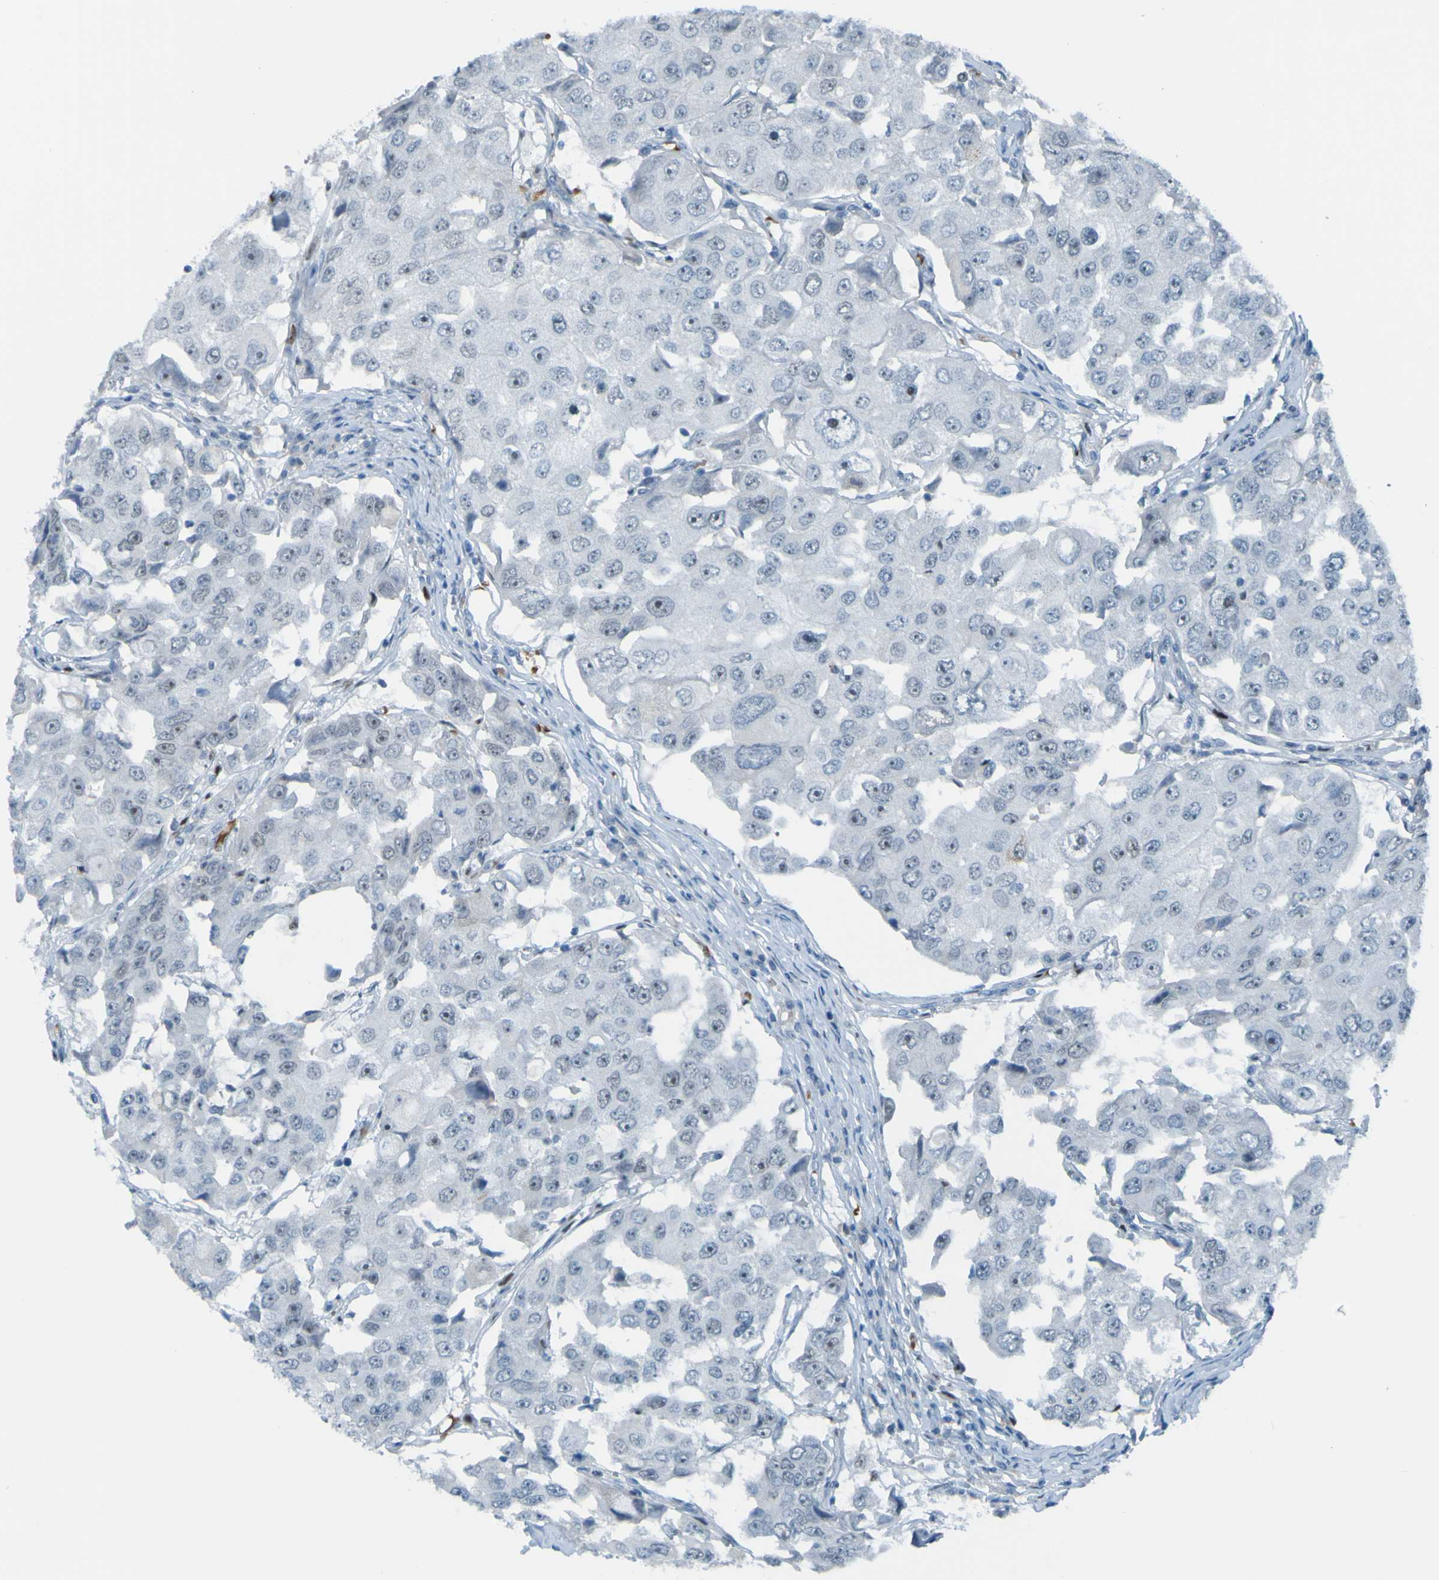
{"staining": {"intensity": "negative", "quantity": "none", "location": "none"}, "tissue": "breast cancer", "cell_type": "Tumor cells", "image_type": "cancer", "snomed": [{"axis": "morphology", "description": "Duct carcinoma"}, {"axis": "topography", "description": "Breast"}], "caption": "A photomicrograph of human breast cancer is negative for staining in tumor cells. Brightfield microscopy of immunohistochemistry stained with DAB (brown) and hematoxylin (blue), captured at high magnification.", "gene": "USP36", "patient": {"sex": "female", "age": 27}}